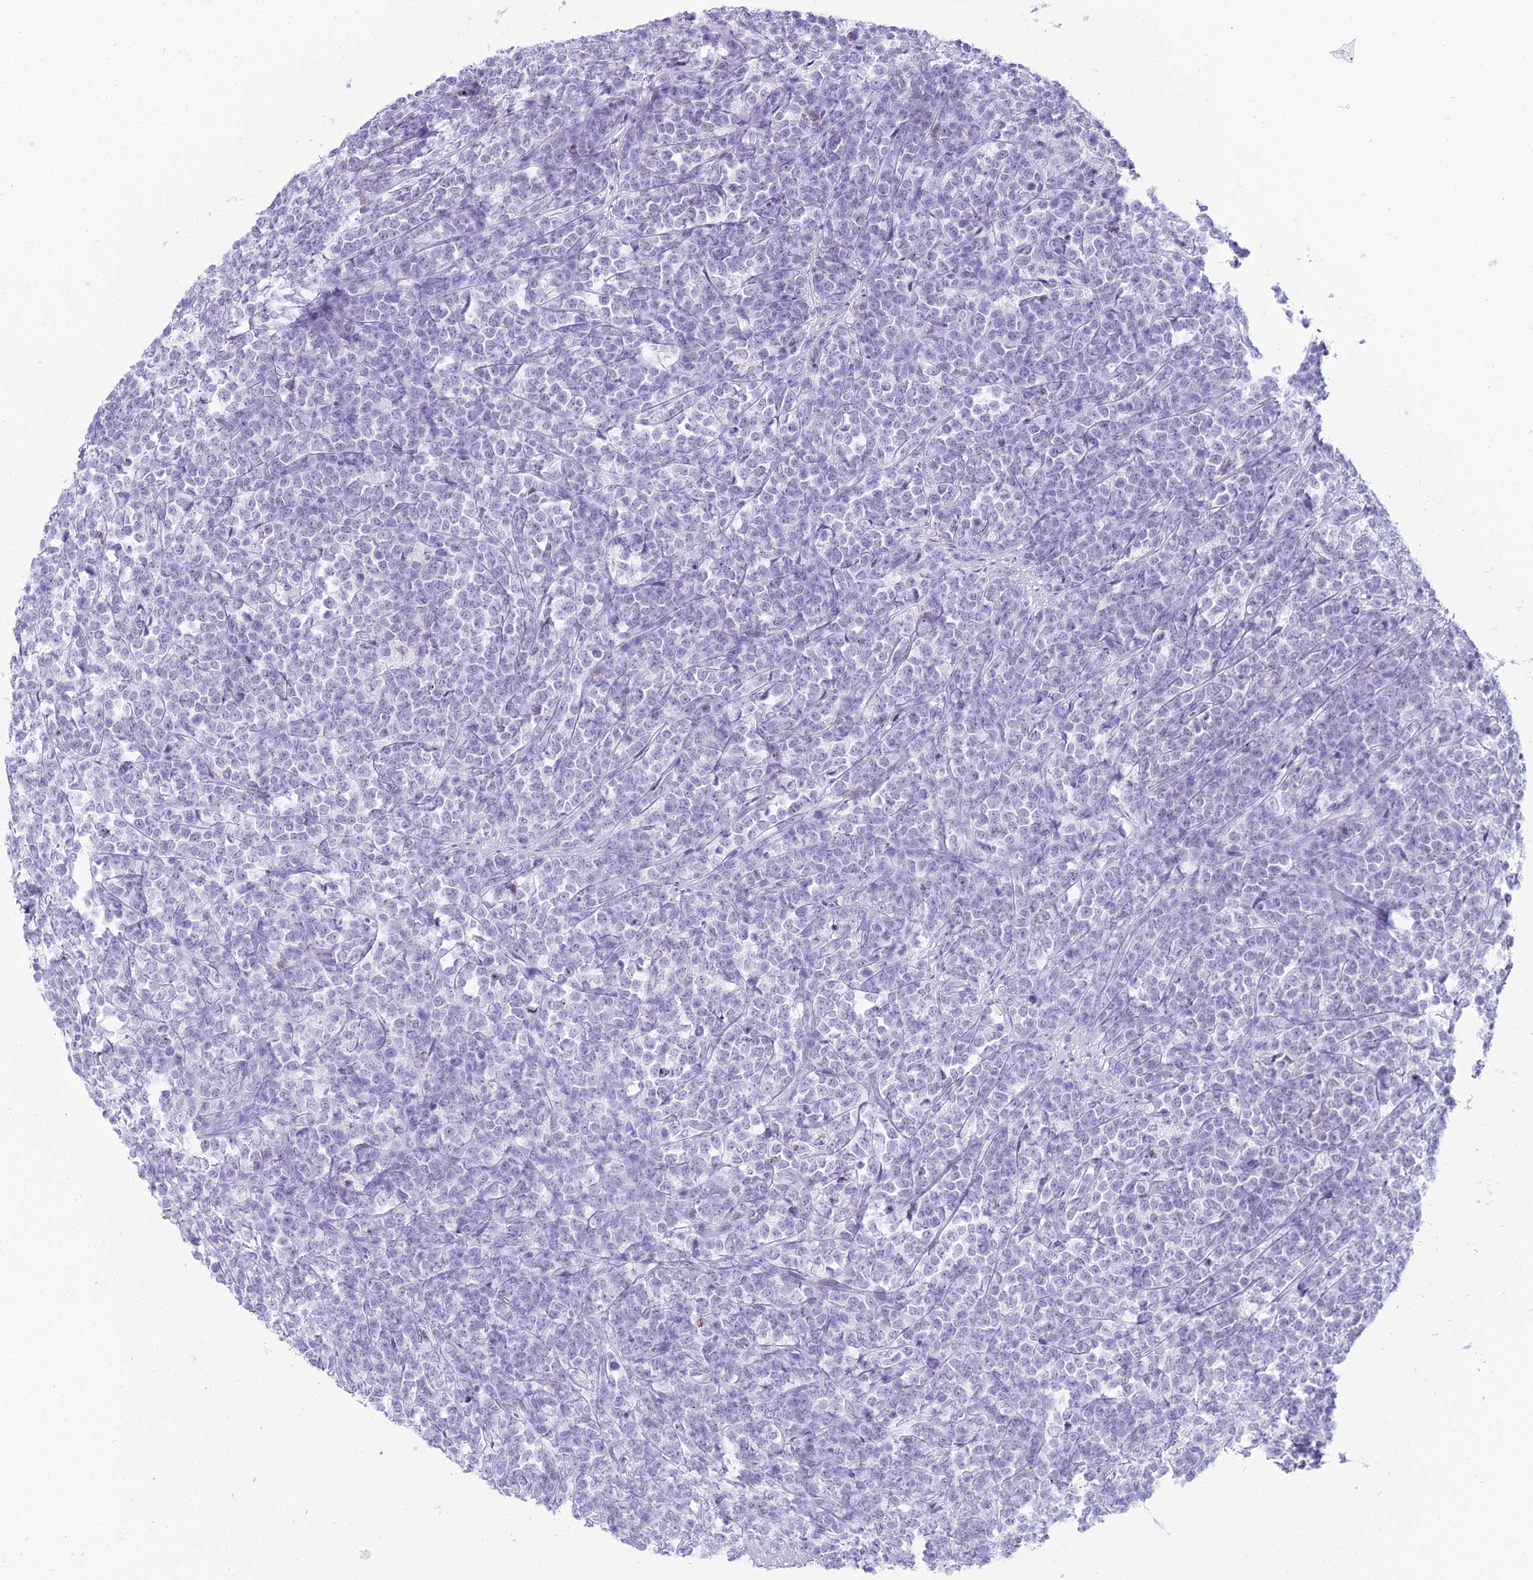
{"staining": {"intensity": "weak", "quantity": "<25%", "location": "nuclear"}, "tissue": "lymphoma", "cell_type": "Tumor cells", "image_type": "cancer", "snomed": [{"axis": "morphology", "description": "Malignant lymphoma, non-Hodgkin's type, High grade"}, {"axis": "topography", "description": "Small intestine"}], "caption": "There is no significant expression in tumor cells of lymphoma.", "gene": "RNPS1", "patient": {"sex": "male", "age": 8}}